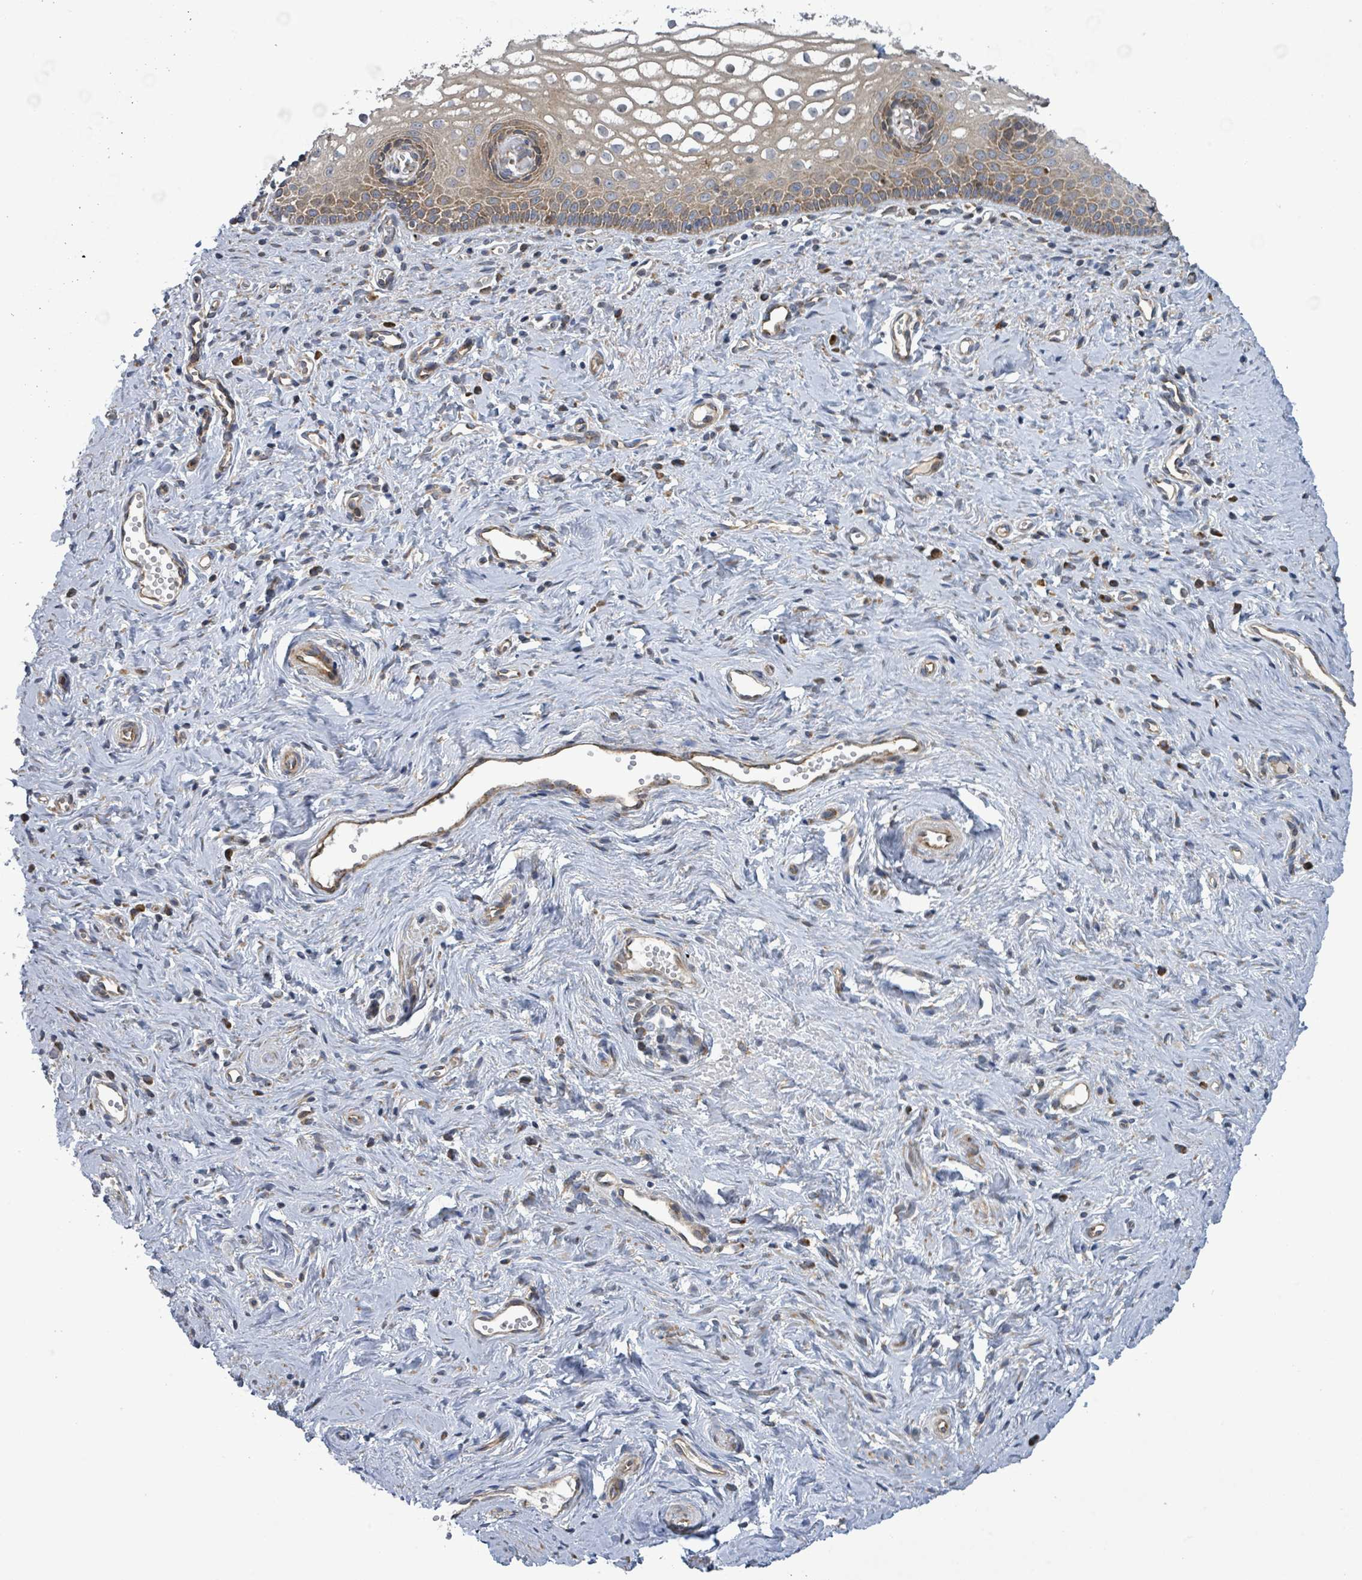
{"staining": {"intensity": "moderate", "quantity": "25%-75%", "location": "cytoplasmic/membranous"}, "tissue": "vagina", "cell_type": "Squamous epithelial cells", "image_type": "normal", "snomed": [{"axis": "morphology", "description": "Normal tissue, NOS"}, {"axis": "topography", "description": "Vagina"}], "caption": "Protein expression analysis of benign vagina displays moderate cytoplasmic/membranous staining in approximately 25%-75% of squamous epithelial cells. (Stains: DAB in brown, nuclei in blue, Microscopy: brightfield microscopy at high magnification).", "gene": "NOMO1", "patient": {"sex": "female", "age": 59}}